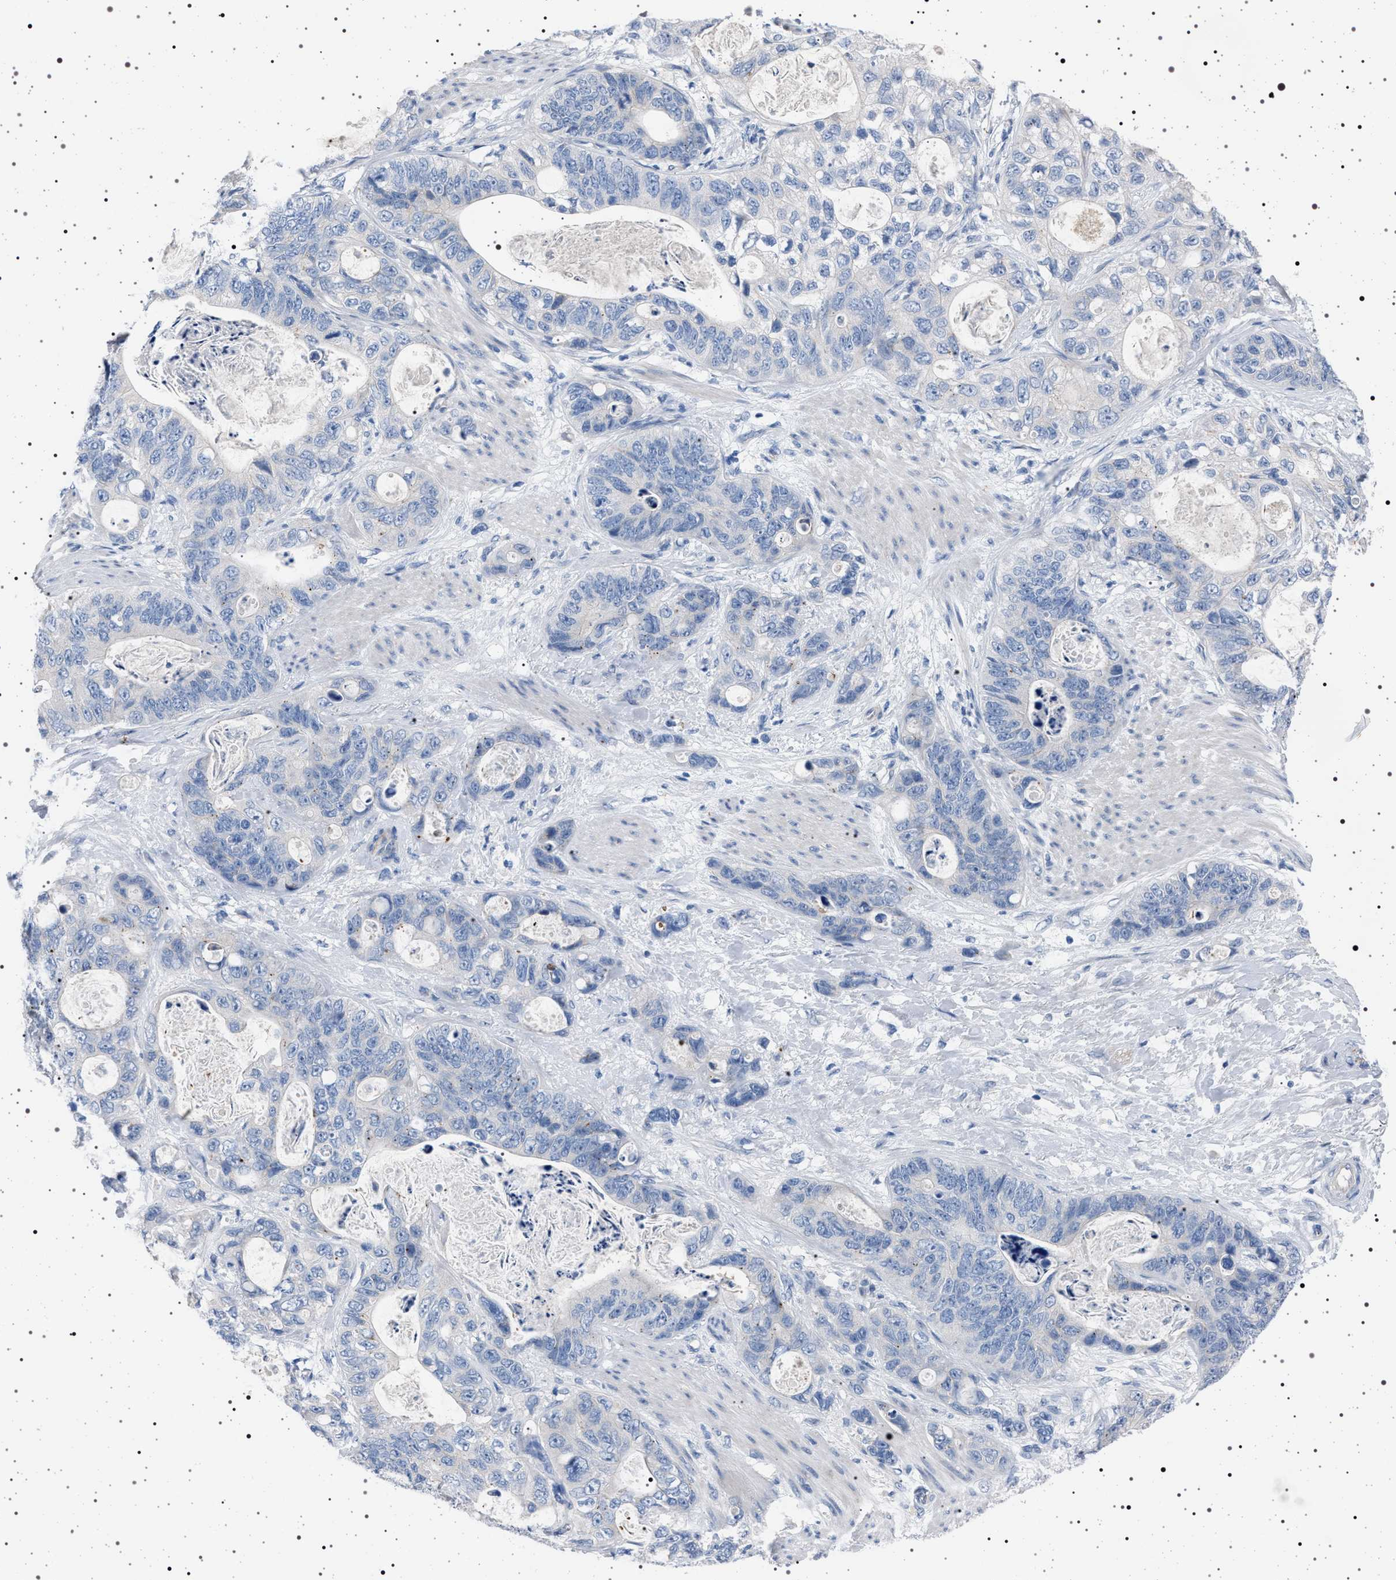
{"staining": {"intensity": "negative", "quantity": "none", "location": "none"}, "tissue": "stomach cancer", "cell_type": "Tumor cells", "image_type": "cancer", "snomed": [{"axis": "morphology", "description": "Normal tissue, NOS"}, {"axis": "morphology", "description": "Adenocarcinoma, NOS"}, {"axis": "topography", "description": "Stomach"}], "caption": "Photomicrograph shows no significant protein staining in tumor cells of adenocarcinoma (stomach).", "gene": "NAT9", "patient": {"sex": "female", "age": 89}}